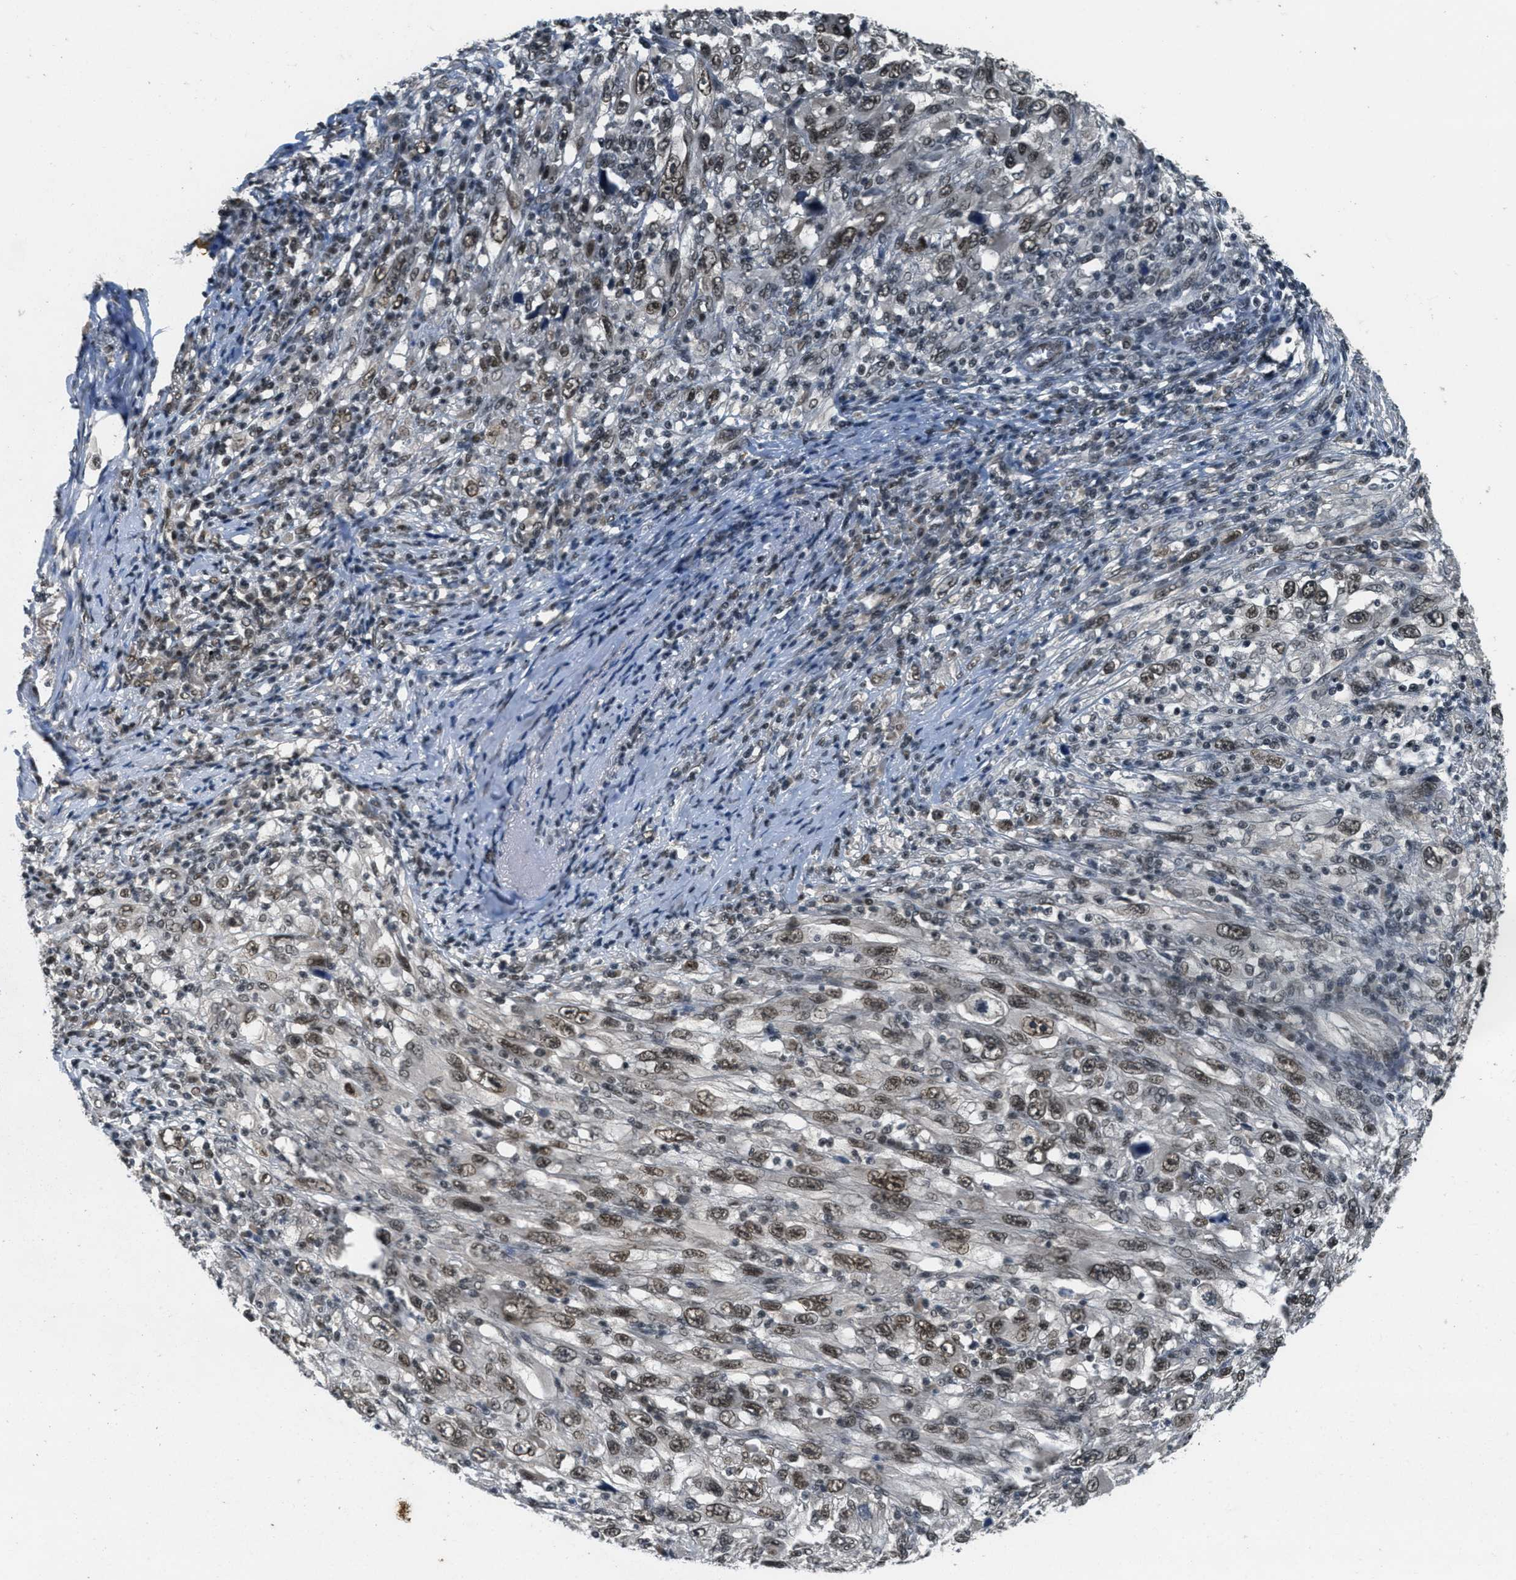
{"staining": {"intensity": "moderate", "quantity": ">75%", "location": "nuclear"}, "tissue": "melanoma", "cell_type": "Tumor cells", "image_type": "cancer", "snomed": [{"axis": "morphology", "description": "Malignant melanoma, Metastatic site"}, {"axis": "topography", "description": "Skin"}], "caption": "IHC of human melanoma reveals medium levels of moderate nuclear expression in about >75% of tumor cells. (DAB = brown stain, brightfield microscopy at high magnification).", "gene": "ZNF148", "patient": {"sex": "female", "age": 56}}